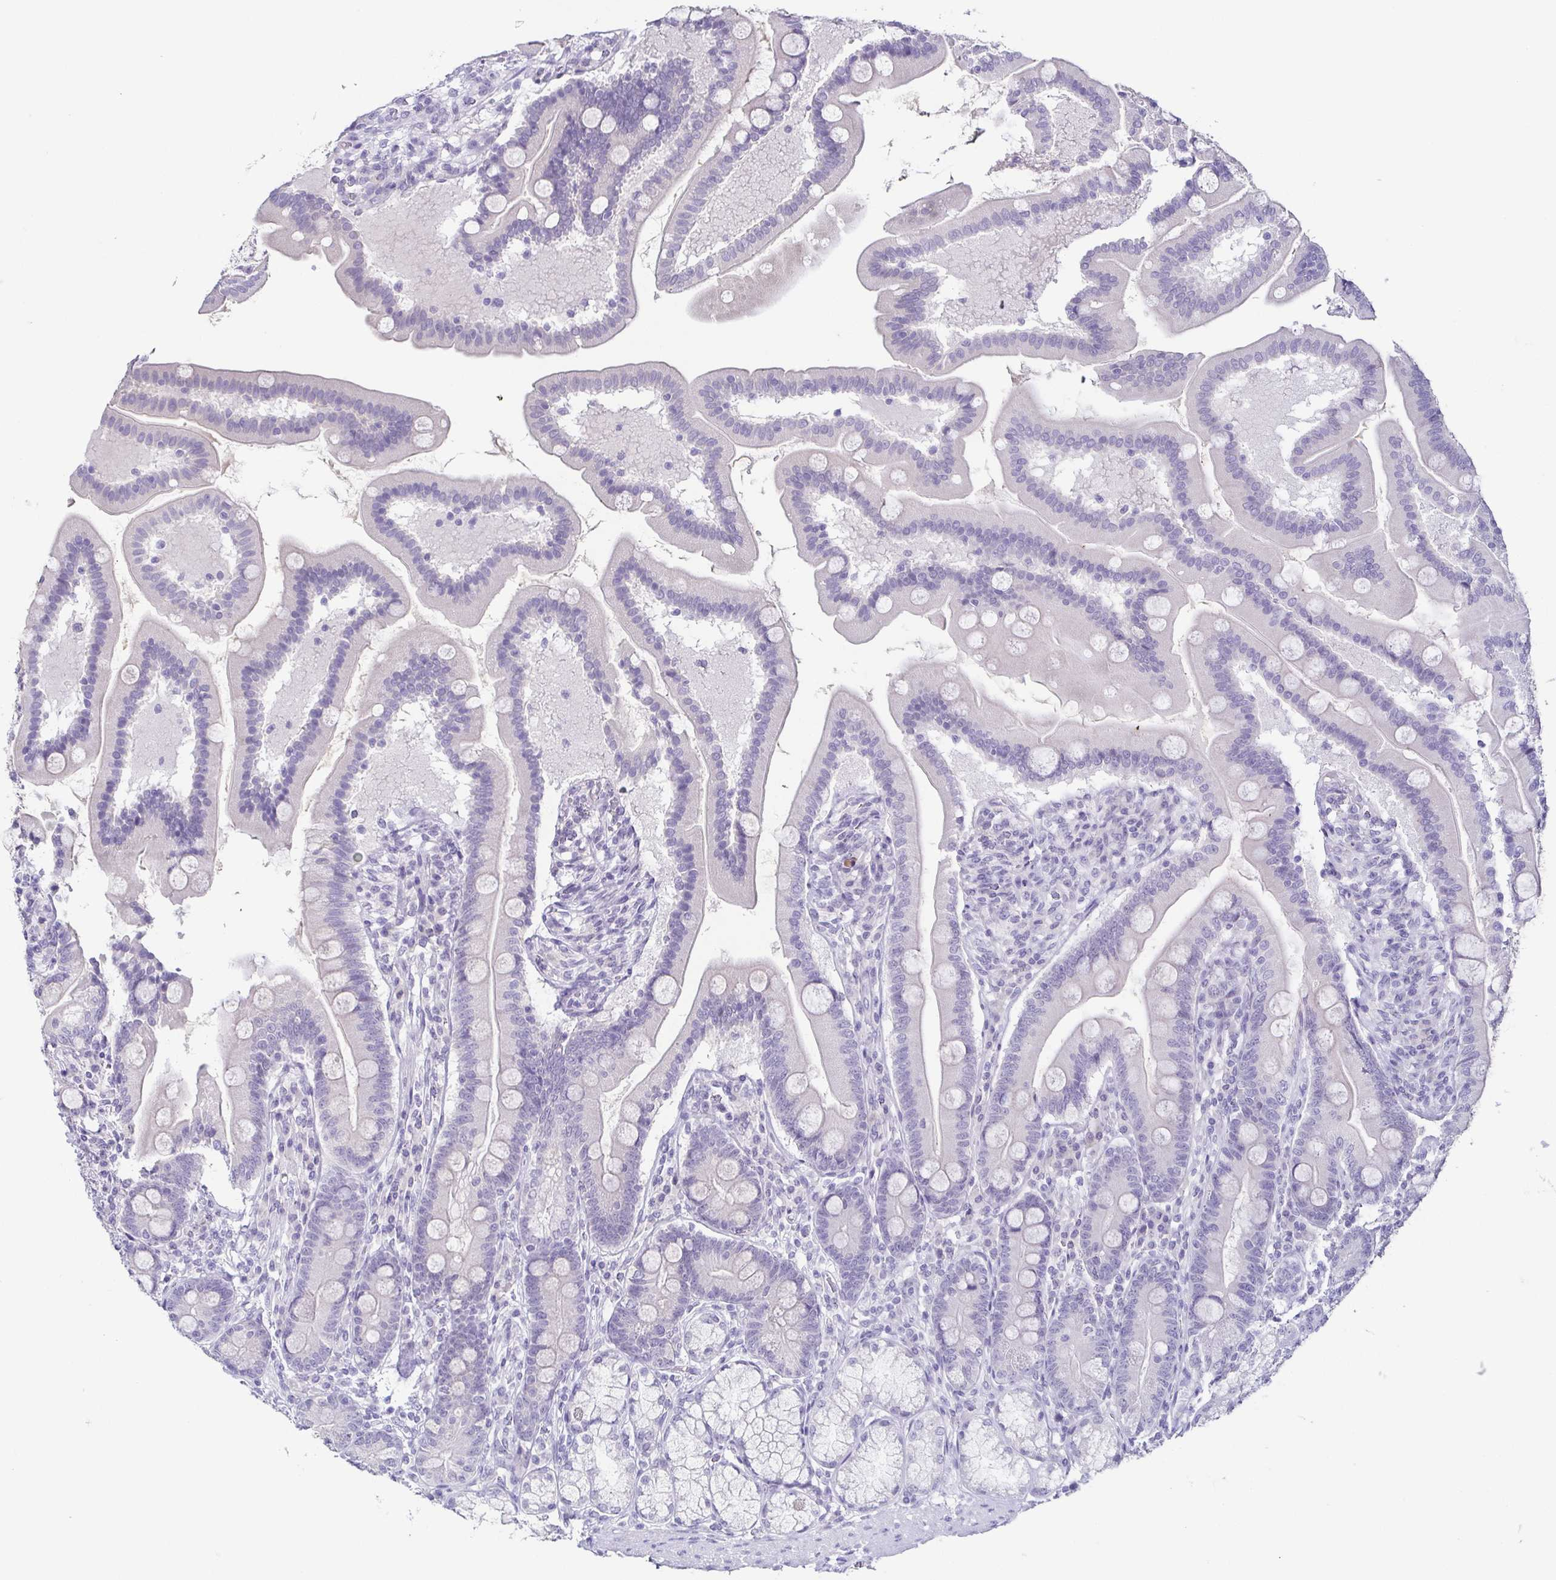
{"staining": {"intensity": "negative", "quantity": "none", "location": "none"}, "tissue": "duodenum", "cell_type": "Glandular cells", "image_type": "normal", "snomed": [{"axis": "morphology", "description": "Normal tissue, NOS"}, {"axis": "topography", "description": "Duodenum"}], "caption": "Immunohistochemistry (IHC) image of unremarkable duodenum: duodenum stained with DAB (3,3'-diaminobenzidine) shows no significant protein positivity in glandular cells.", "gene": "TP73", "patient": {"sex": "female", "age": 67}}